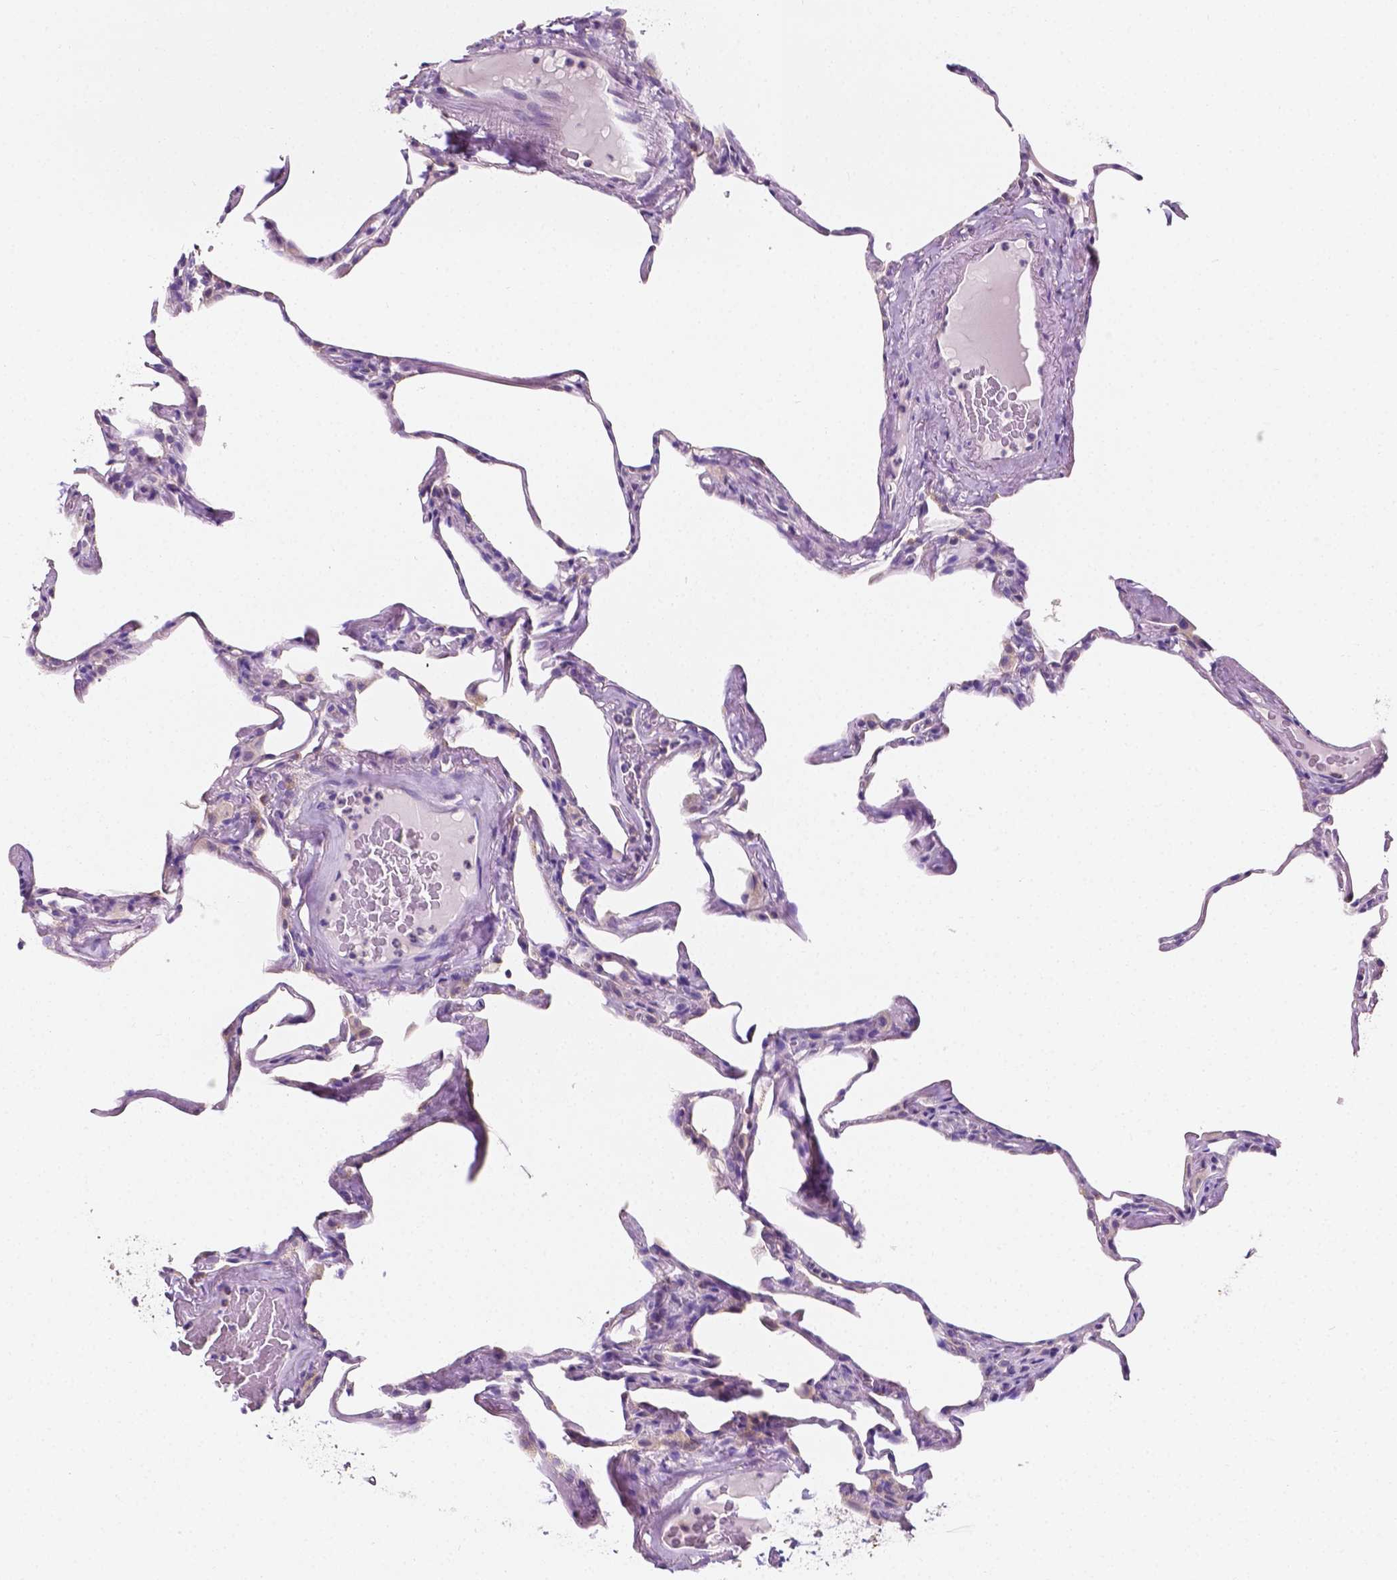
{"staining": {"intensity": "negative", "quantity": "none", "location": "none"}, "tissue": "lung", "cell_type": "Alveolar cells", "image_type": "normal", "snomed": [{"axis": "morphology", "description": "Normal tissue, NOS"}, {"axis": "topography", "description": "Lung"}], "caption": "A high-resolution photomicrograph shows immunohistochemistry (IHC) staining of normal lung, which reveals no significant expression in alveolar cells. (Stains: DAB (3,3'-diaminobenzidine) IHC with hematoxylin counter stain, Microscopy: brightfield microscopy at high magnification).", "gene": "SIRT2", "patient": {"sex": "male", "age": 65}}